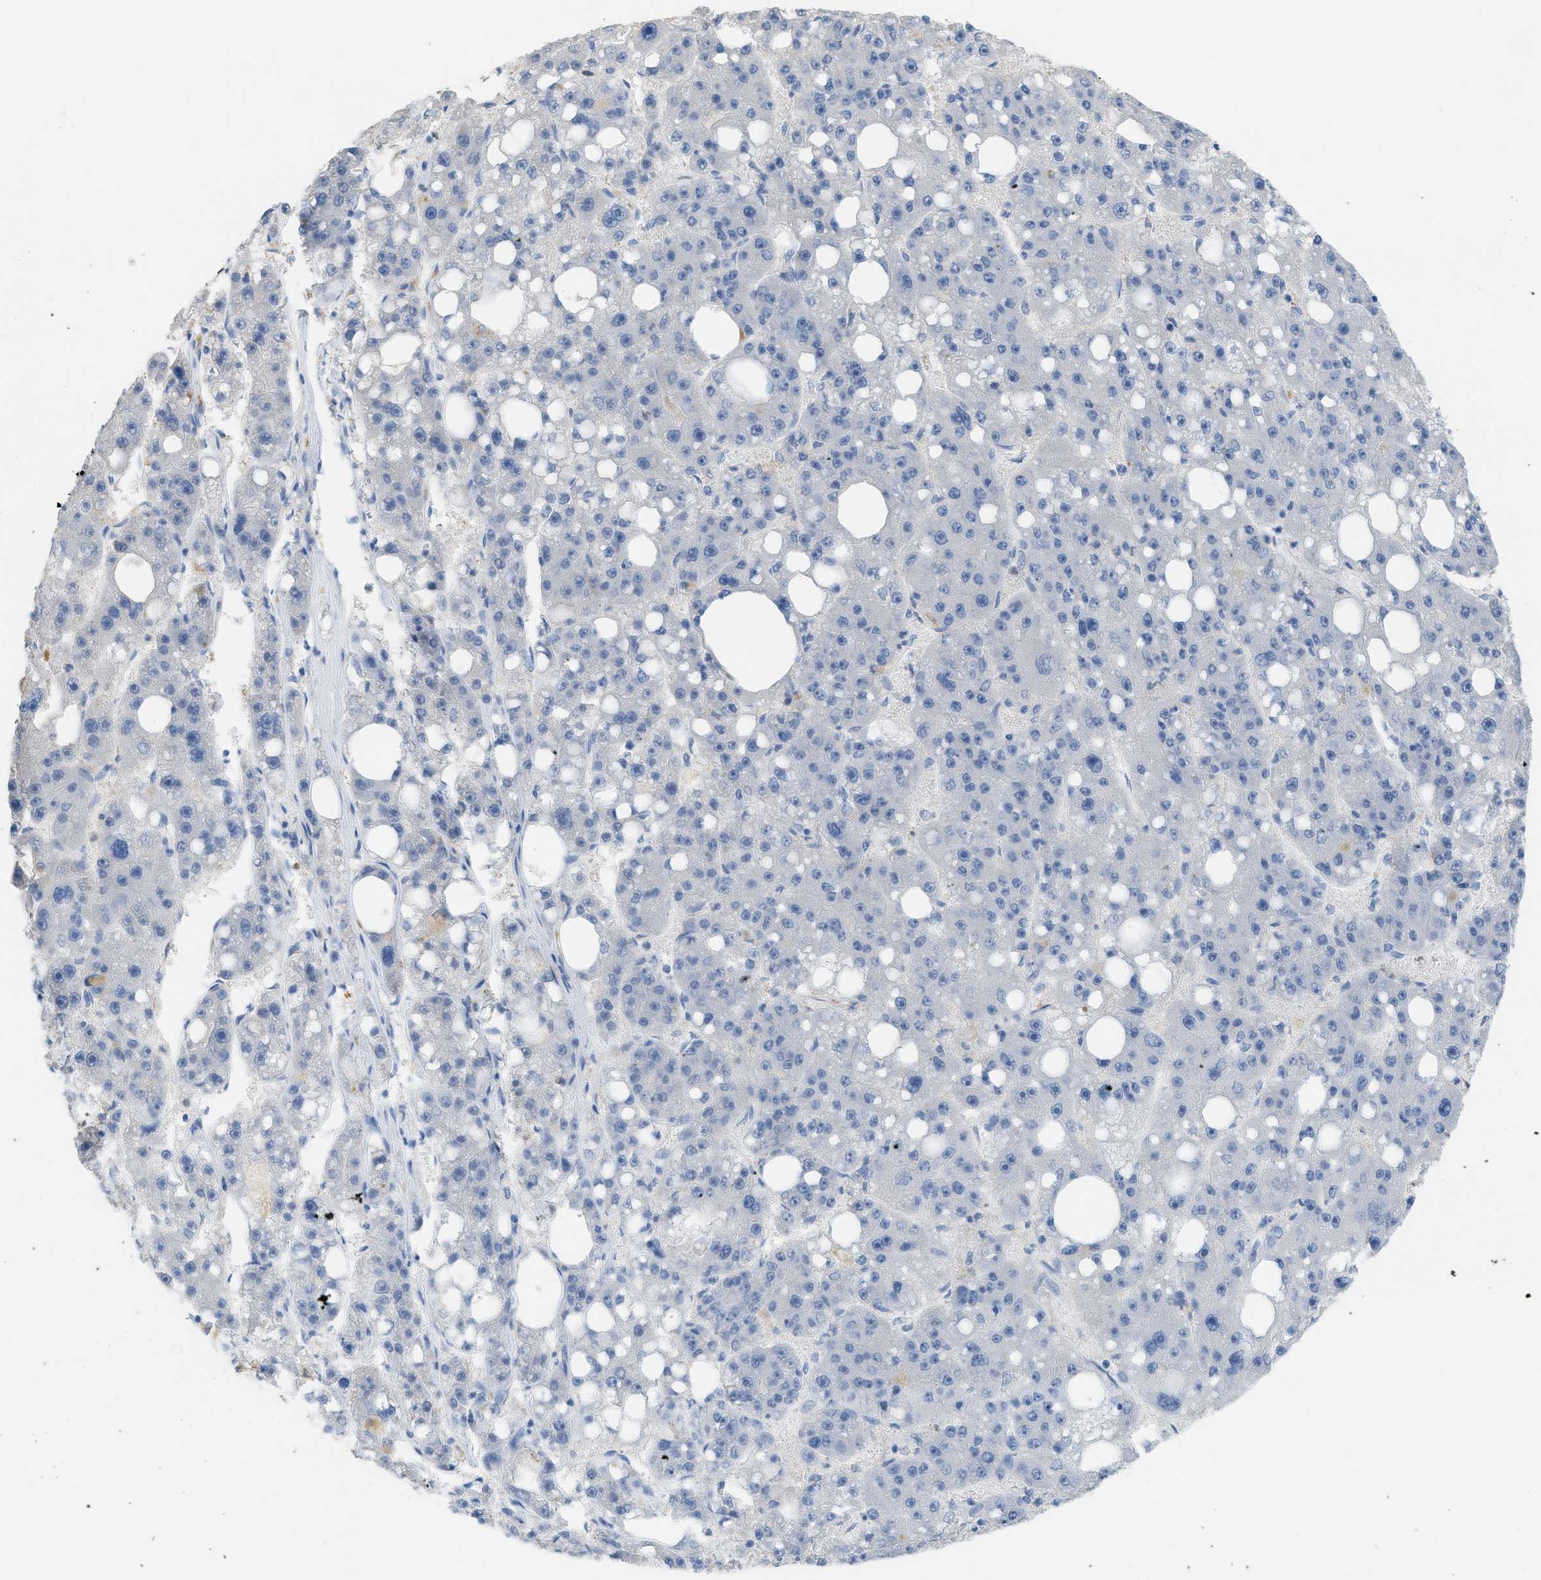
{"staining": {"intensity": "negative", "quantity": "none", "location": "none"}, "tissue": "liver cancer", "cell_type": "Tumor cells", "image_type": "cancer", "snomed": [{"axis": "morphology", "description": "Carcinoma, Hepatocellular, NOS"}, {"axis": "topography", "description": "Liver"}], "caption": "Human liver cancer stained for a protein using immunohistochemistry (IHC) reveals no positivity in tumor cells.", "gene": "CNNM4", "patient": {"sex": "female", "age": 61}}